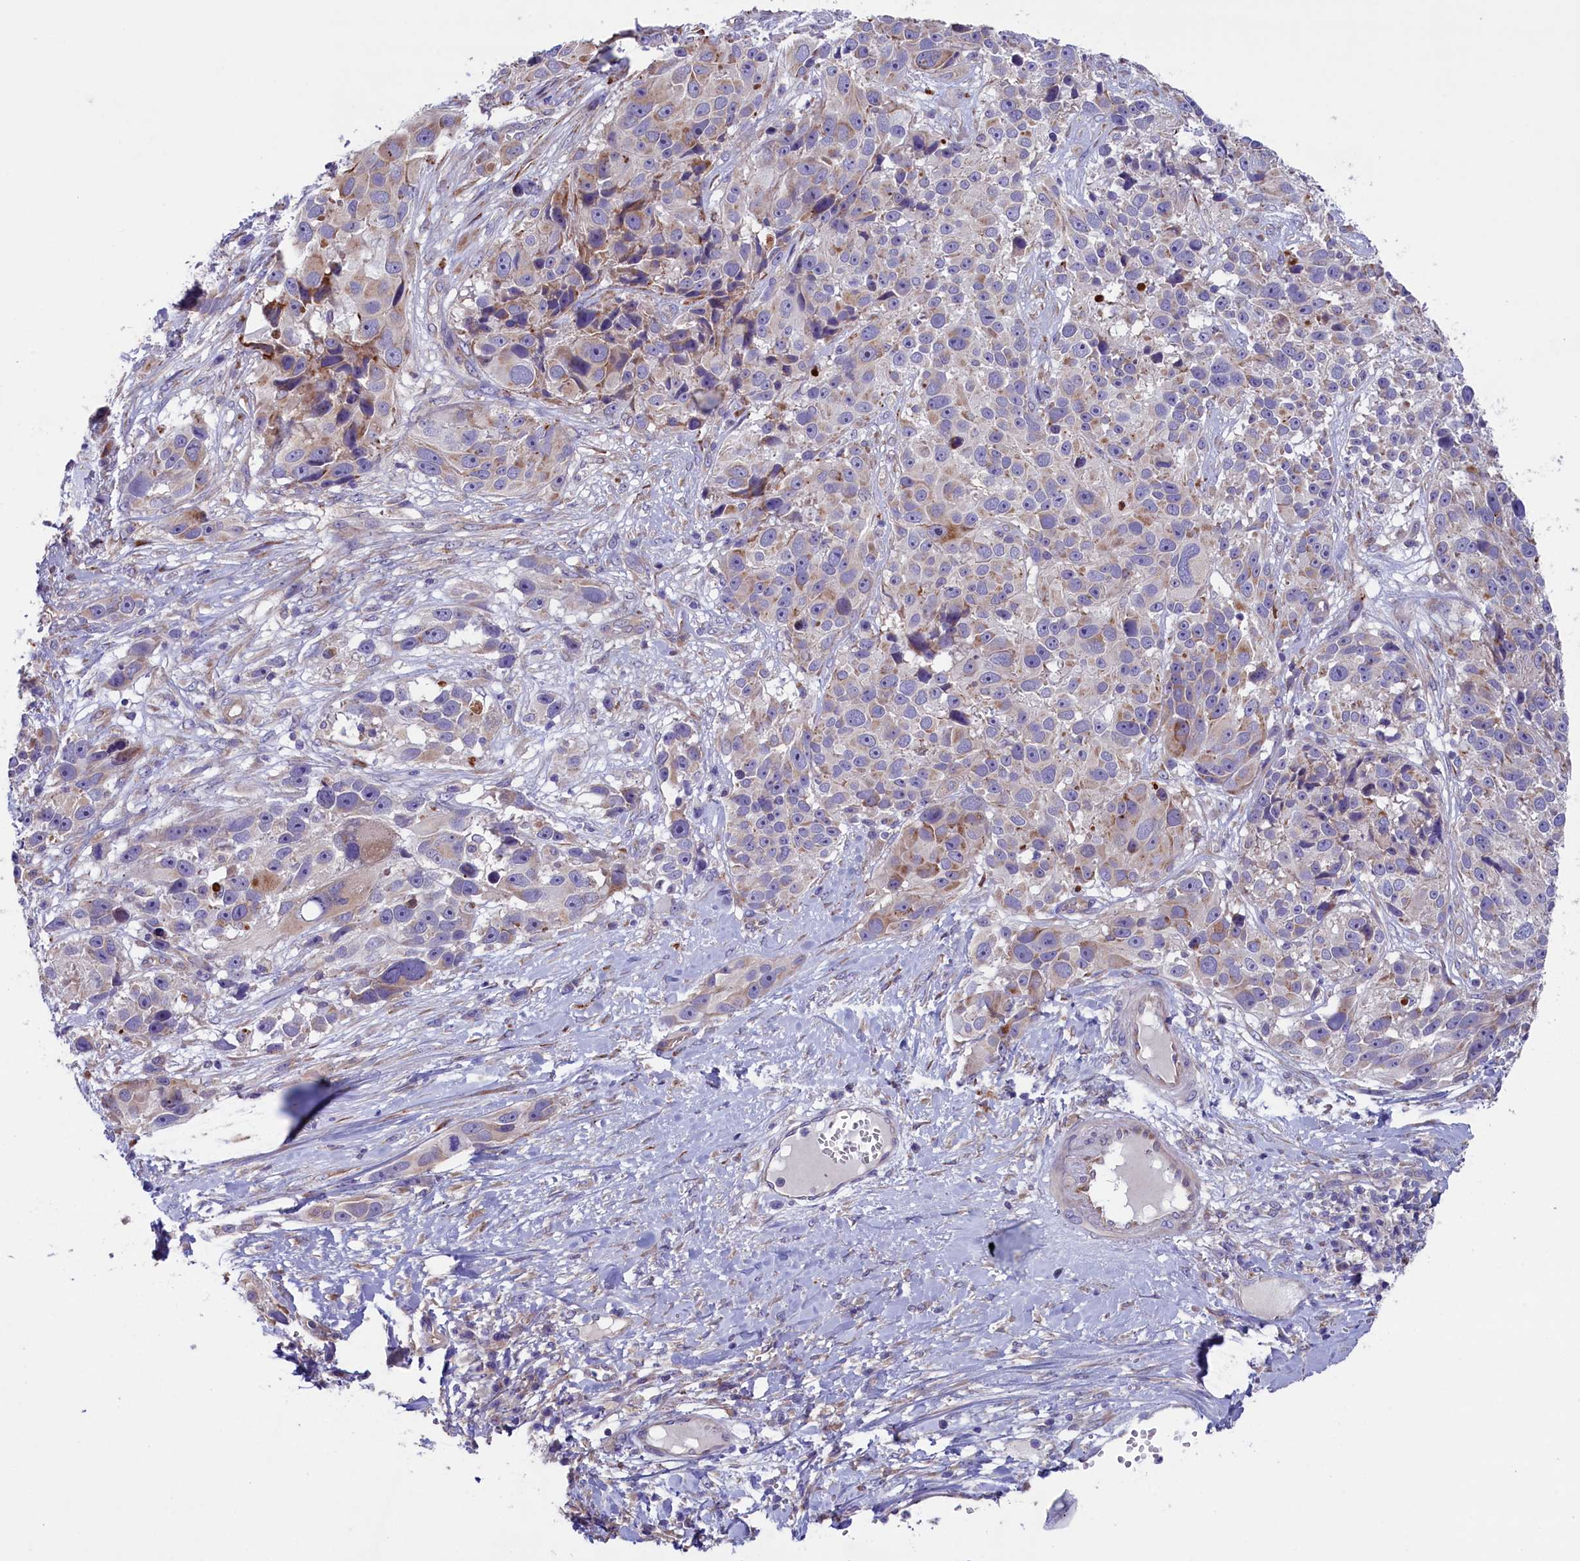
{"staining": {"intensity": "weak", "quantity": "25%-75%", "location": "cytoplasmic/membranous"}, "tissue": "melanoma", "cell_type": "Tumor cells", "image_type": "cancer", "snomed": [{"axis": "morphology", "description": "Malignant melanoma, NOS"}, {"axis": "topography", "description": "Skin"}], "caption": "High-magnification brightfield microscopy of malignant melanoma stained with DAB (brown) and counterstained with hematoxylin (blue). tumor cells exhibit weak cytoplasmic/membranous positivity is present in about25%-75% of cells.", "gene": "GPR108", "patient": {"sex": "male", "age": 84}}